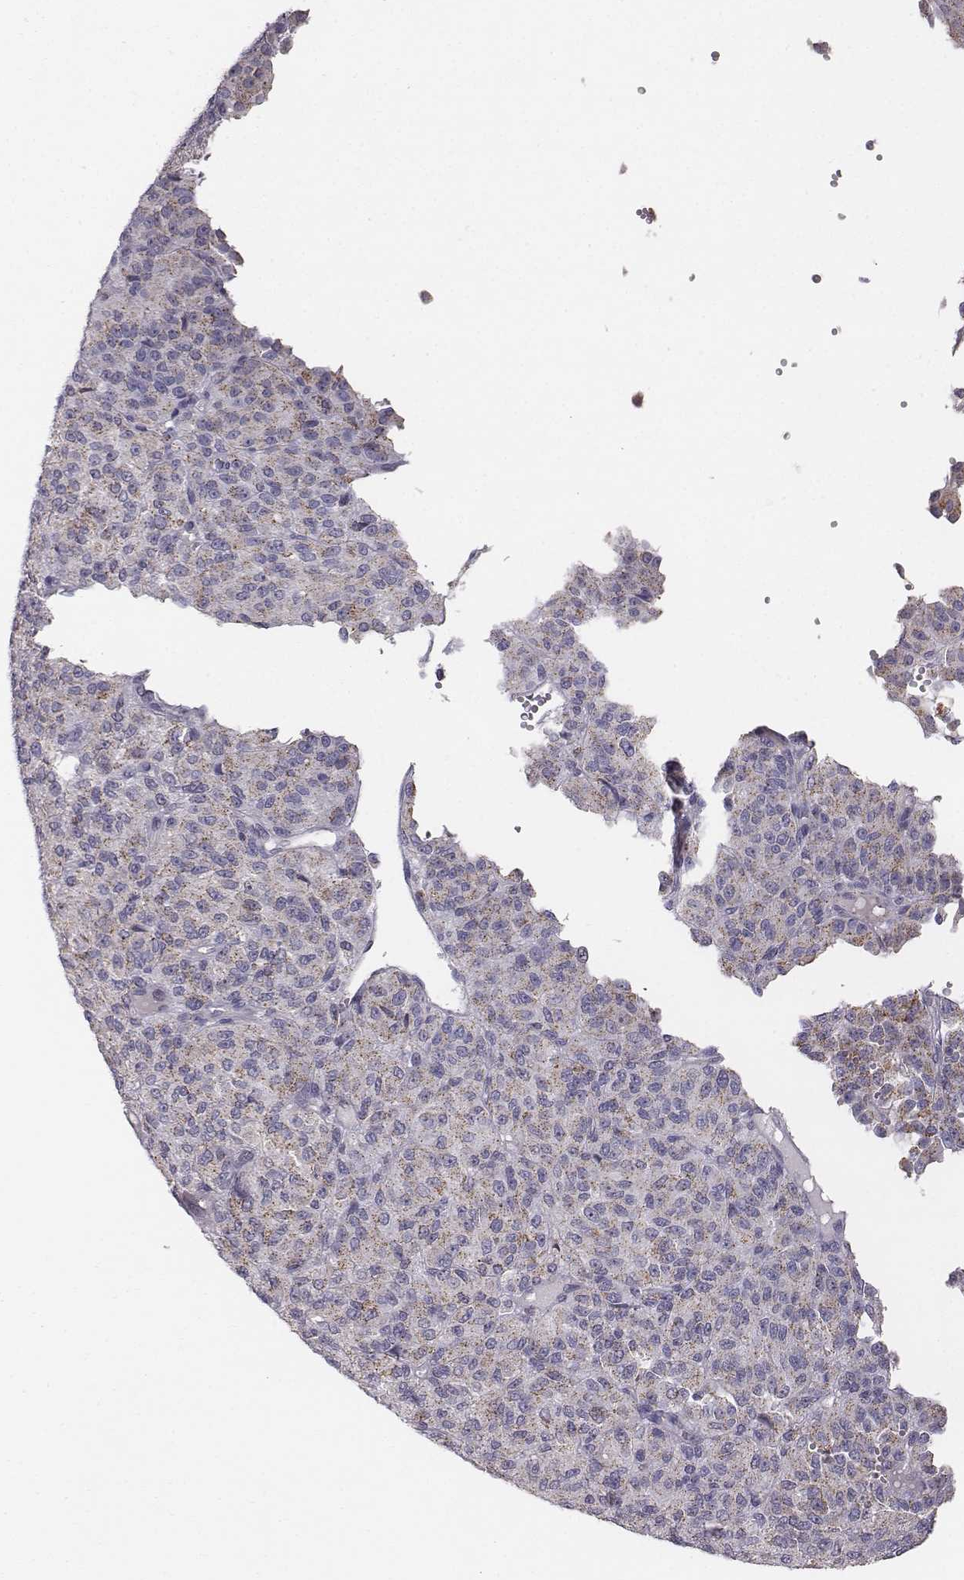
{"staining": {"intensity": "weak", "quantity": "25%-75%", "location": "cytoplasmic/membranous"}, "tissue": "melanoma", "cell_type": "Tumor cells", "image_type": "cancer", "snomed": [{"axis": "morphology", "description": "Malignant melanoma, Metastatic site"}, {"axis": "topography", "description": "Brain"}], "caption": "Human melanoma stained with a brown dye shows weak cytoplasmic/membranous positive positivity in about 25%-75% of tumor cells.", "gene": "ABCD3", "patient": {"sex": "female", "age": 56}}